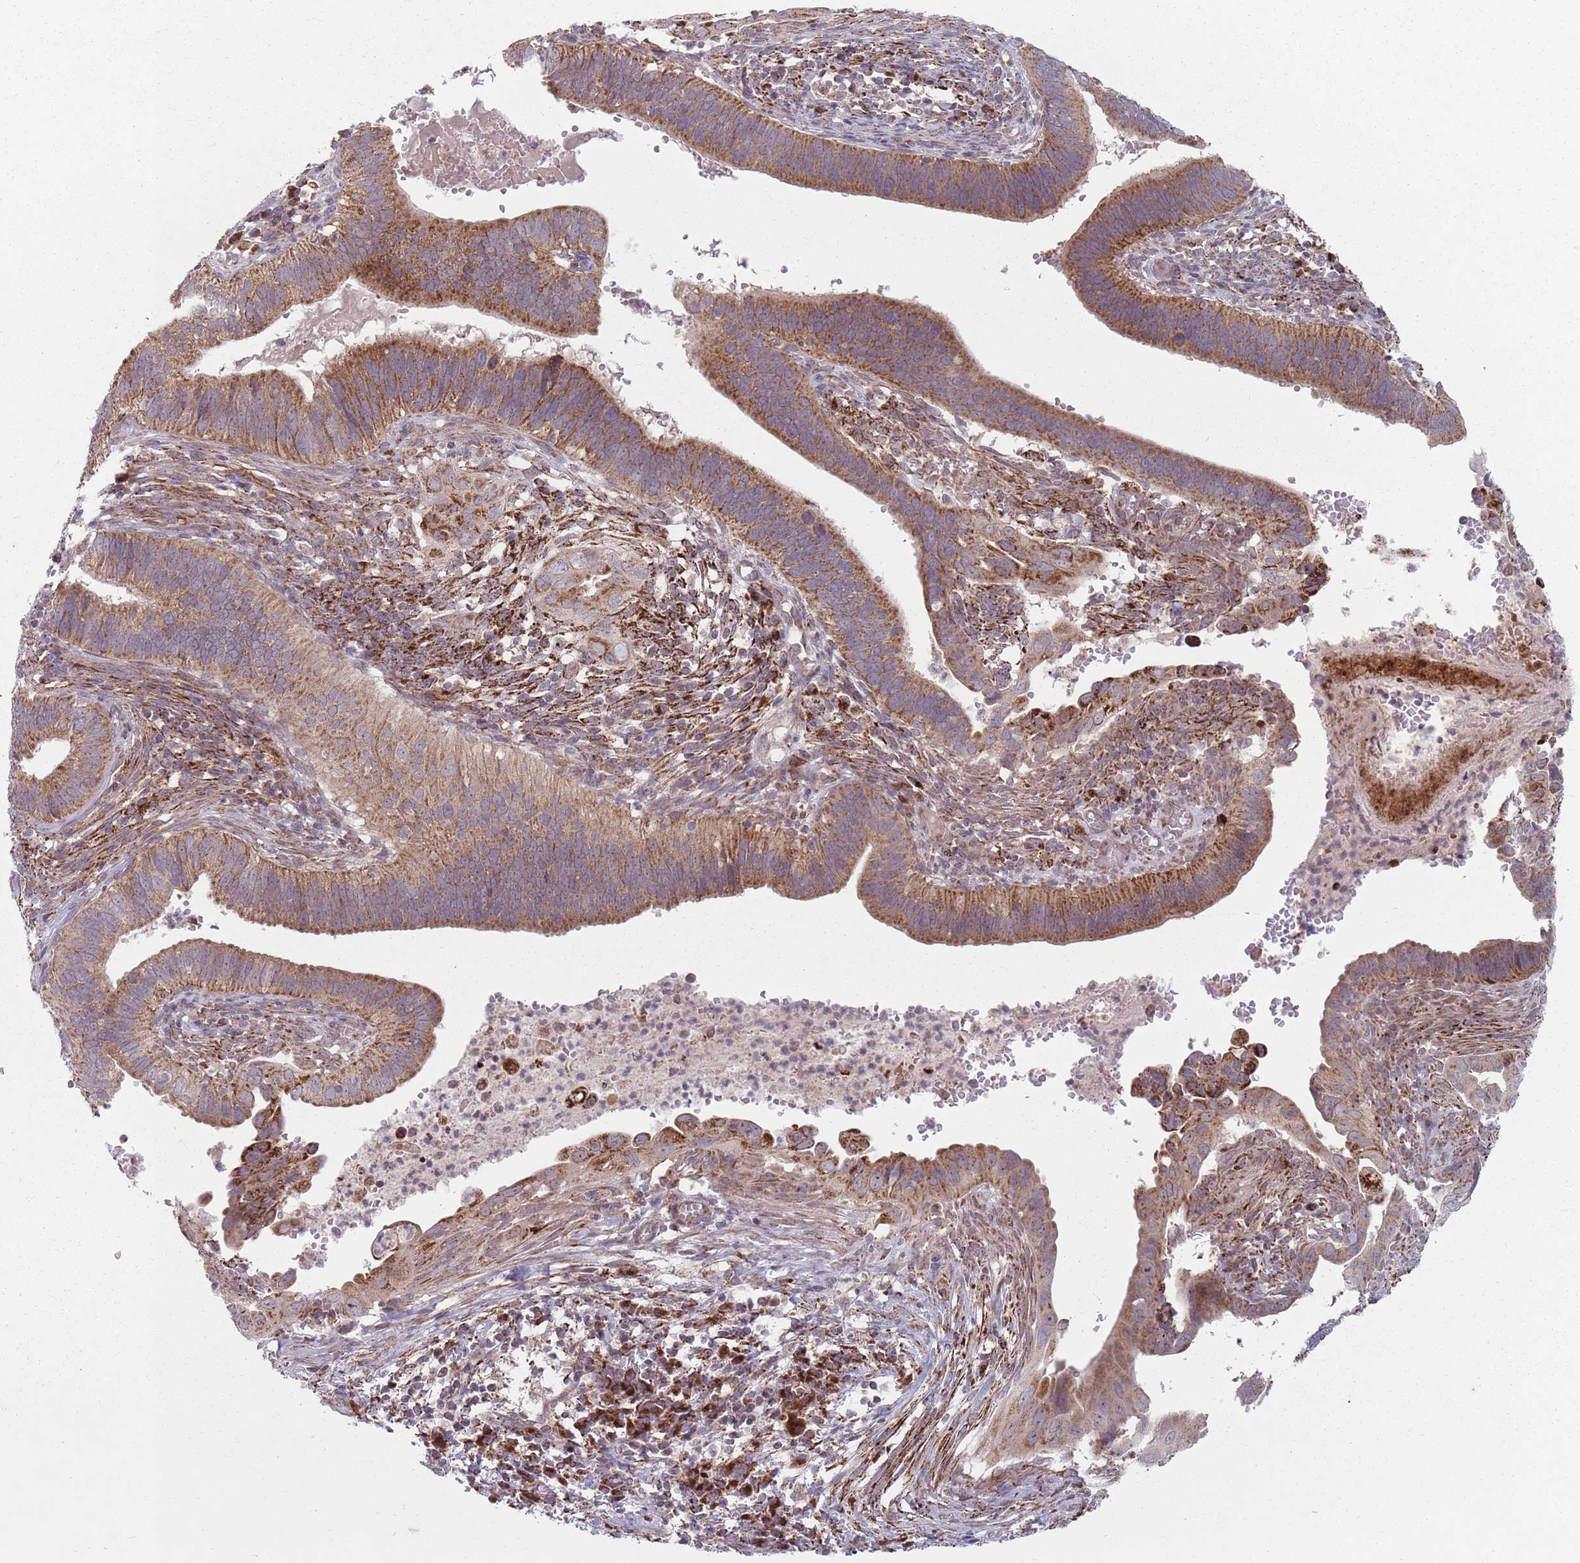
{"staining": {"intensity": "moderate", "quantity": ">75%", "location": "cytoplasmic/membranous"}, "tissue": "cervical cancer", "cell_type": "Tumor cells", "image_type": "cancer", "snomed": [{"axis": "morphology", "description": "Adenocarcinoma, NOS"}, {"axis": "topography", "description": "Cervix"}], "caption": "Immunohistochemical staining of cervical cancer demonstrates medium levels of moderate cytoplasmic/membranous positivity in about >75% of tumor cells.", "gene": "OR10Q1", "patient": {"sex": "female", "age": 42}}